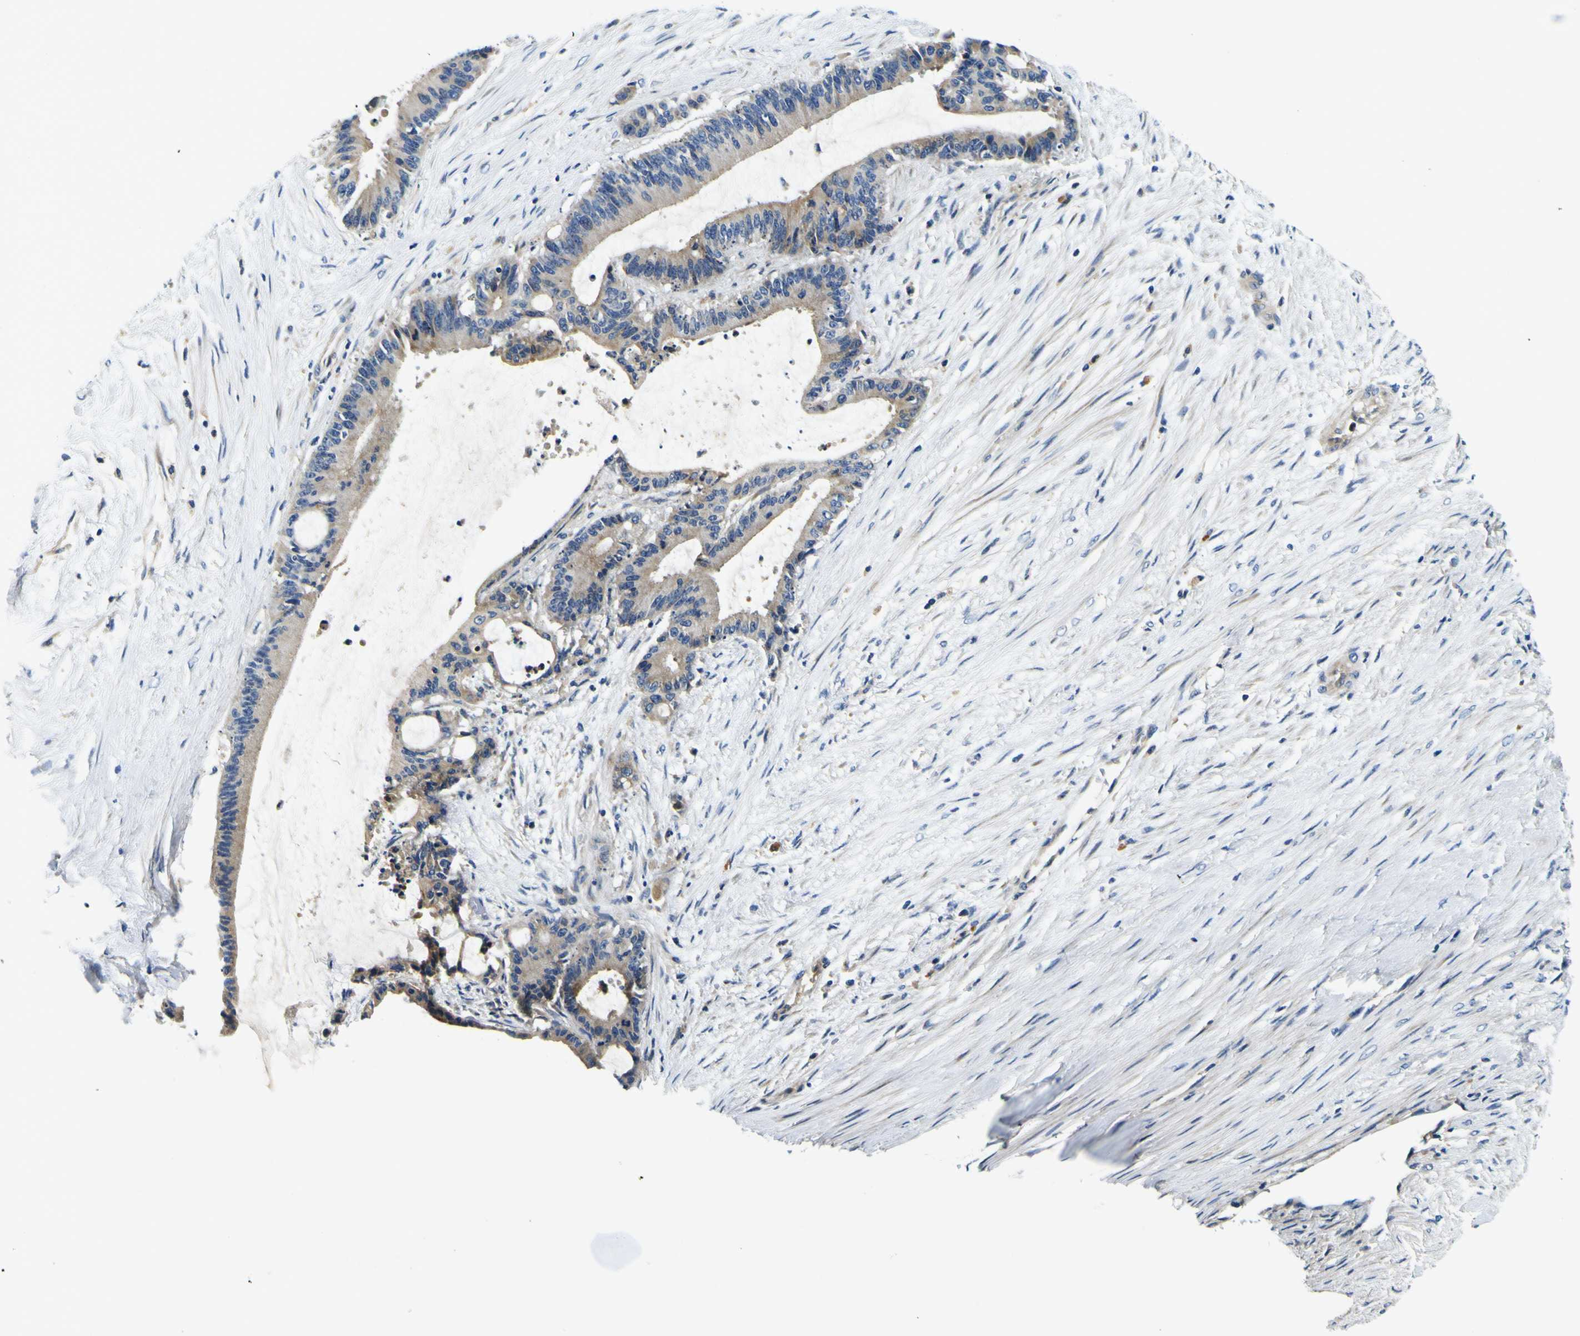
{"staining": {"intensity": "moderate", "quantity": ">75%", "location": "cytoplasmic/membranous"}, "tissue": "liver cancer", "cell_type": "Tumor cells", "image_type": "cancer", "snomed": [{"axis": "morphology", "description": "Cholangiocarcinoma"}, {"axis": "topography", "description": "Liver"}], "caption": "Protein staining of cholangiocarcinoma (liver) tissue reveals moderate cytoplasmic/membranous positivity in about >75% of tumor cells.", "gene": "CLSTN1", "patient": {"sex": "female", "age": 73}}